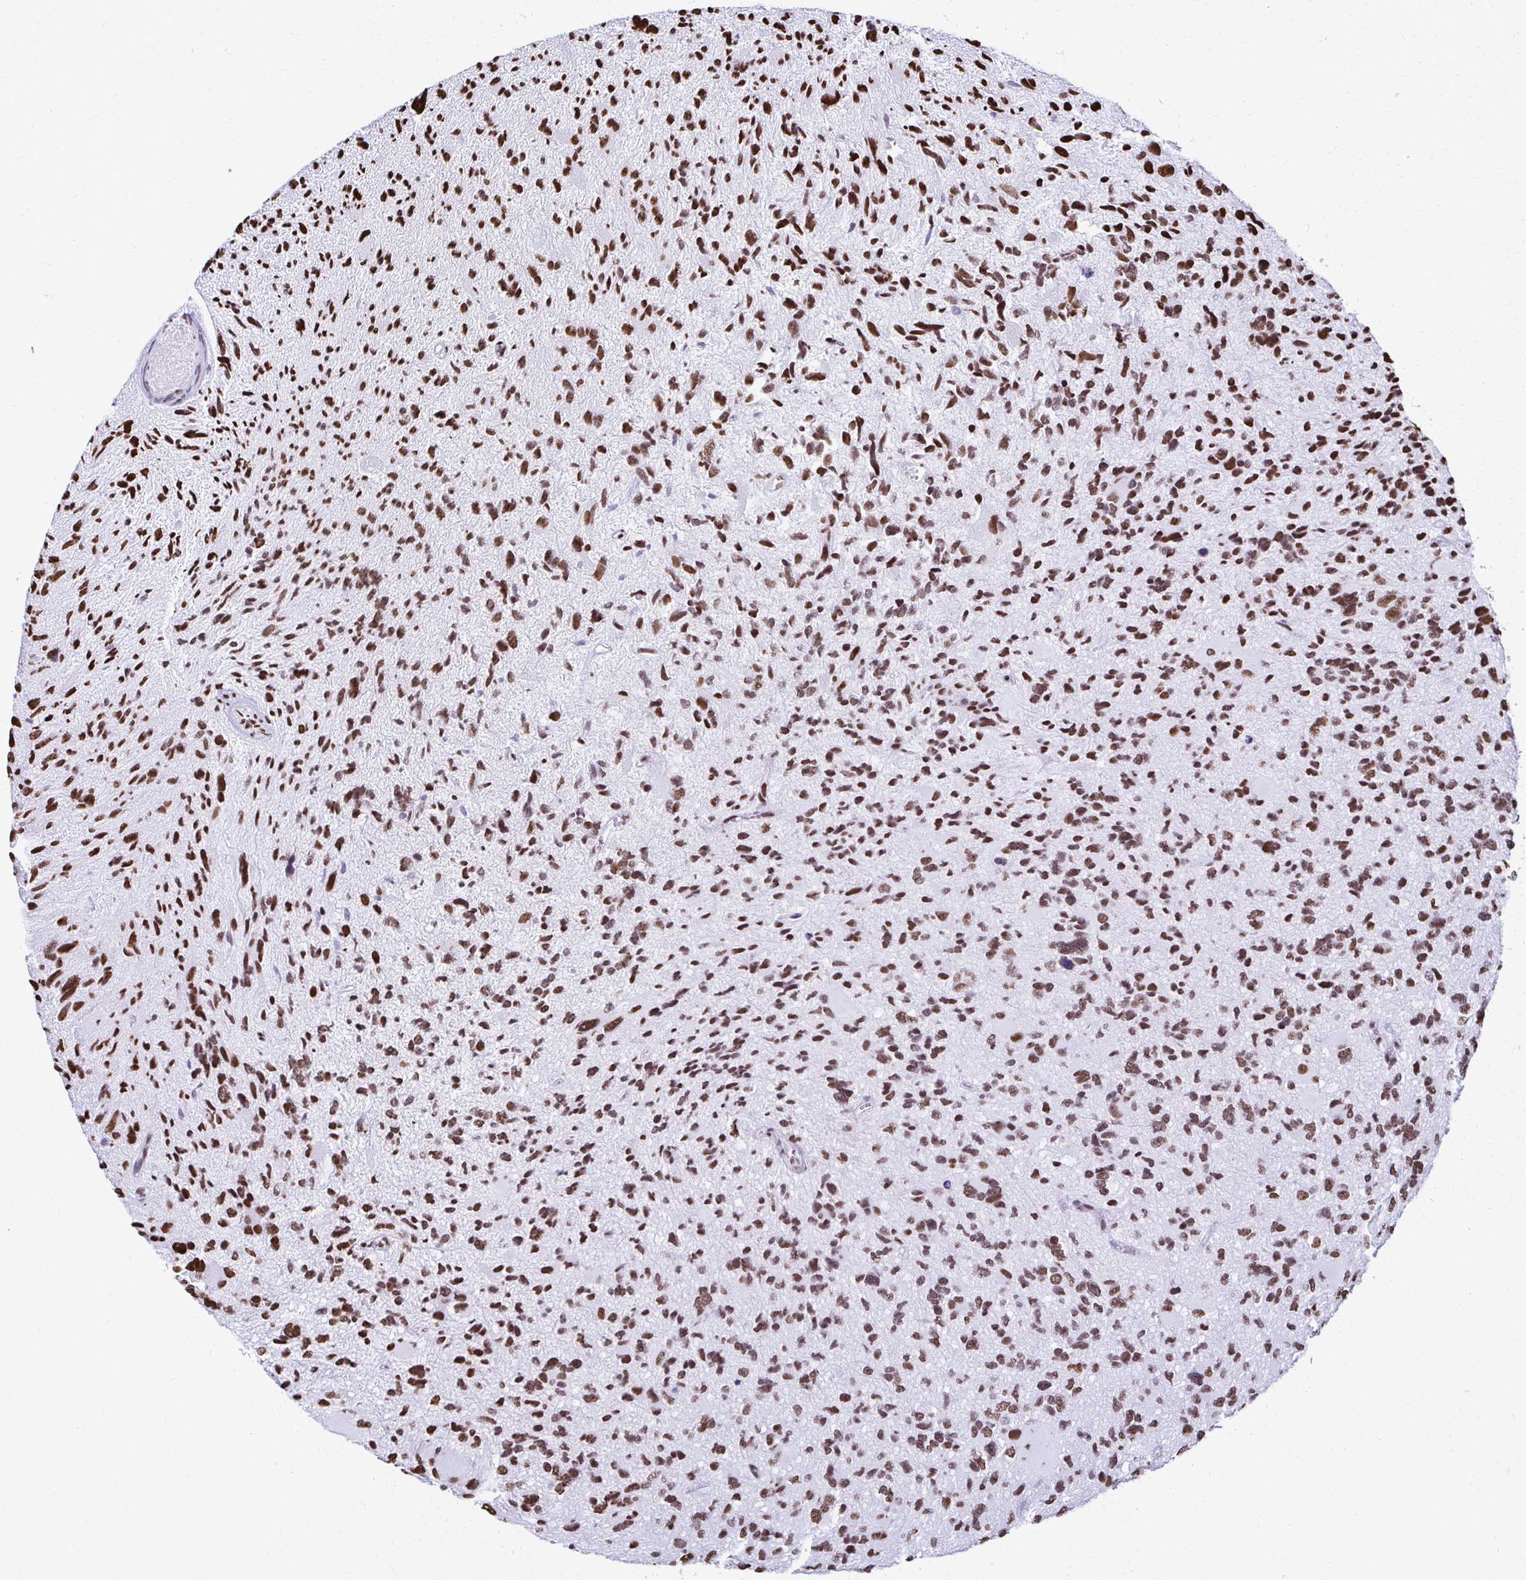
{"staining": {"intensity": "moderate", "quantity": ">75%", "location": "nuclear"}, "tissue": "glioma", "cell_type": "Tumor cells", "image_type": "cancer", "snomed": [{"axis": "morphology", "description": "Glioma, malignant, High grade"}, {"axis": "topography", "description": "Brain"}], "caption": "Protein expression analysis of human high-grade glioma (malignant) reveals moderate nuclear expression in approximately >75% of tumor cells.", "gene": "NONO", "patient": {"sex": "female", "age": 11}}